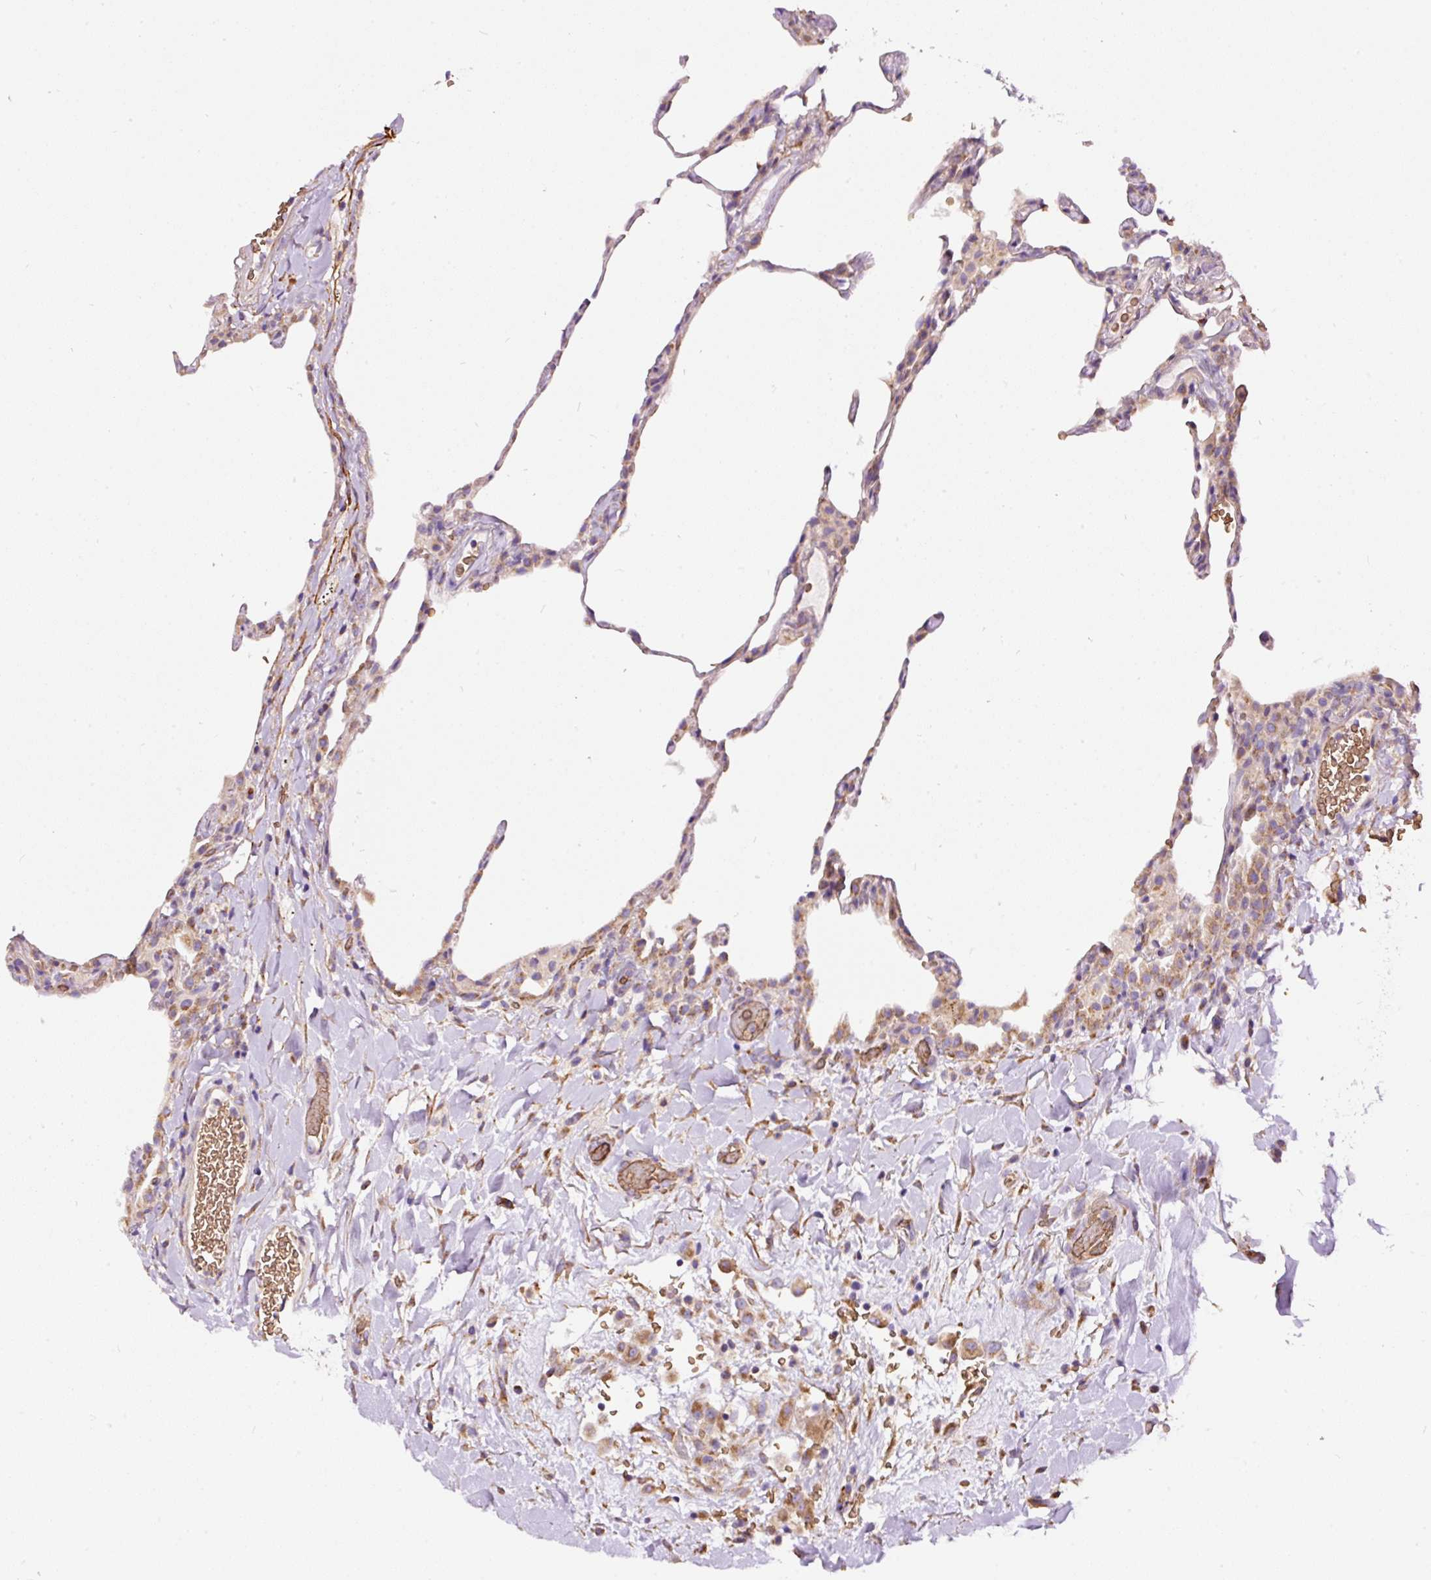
{"staining": {"intensity": "weak", "quantity": "25%-75%", "location": "cytoplasmic/membranous"}, "tissue": "lung", "cell_type": "Alveolar cells", "image_type": "normal", "snomed": [{"axis": "morphology", "description": "Normal tissue, NOS"}, {"axis": "topography", "description": "Lung"}], "caption": "IHC photomicrograph of benign lung stained for a protein (brown), which shows low levels of weak cytoplasmic/membranous staining in approximately 25%-75% of alveolar cells.", "gene": "PRRC2A", "patient": {"sex": "female", "age": 57}}